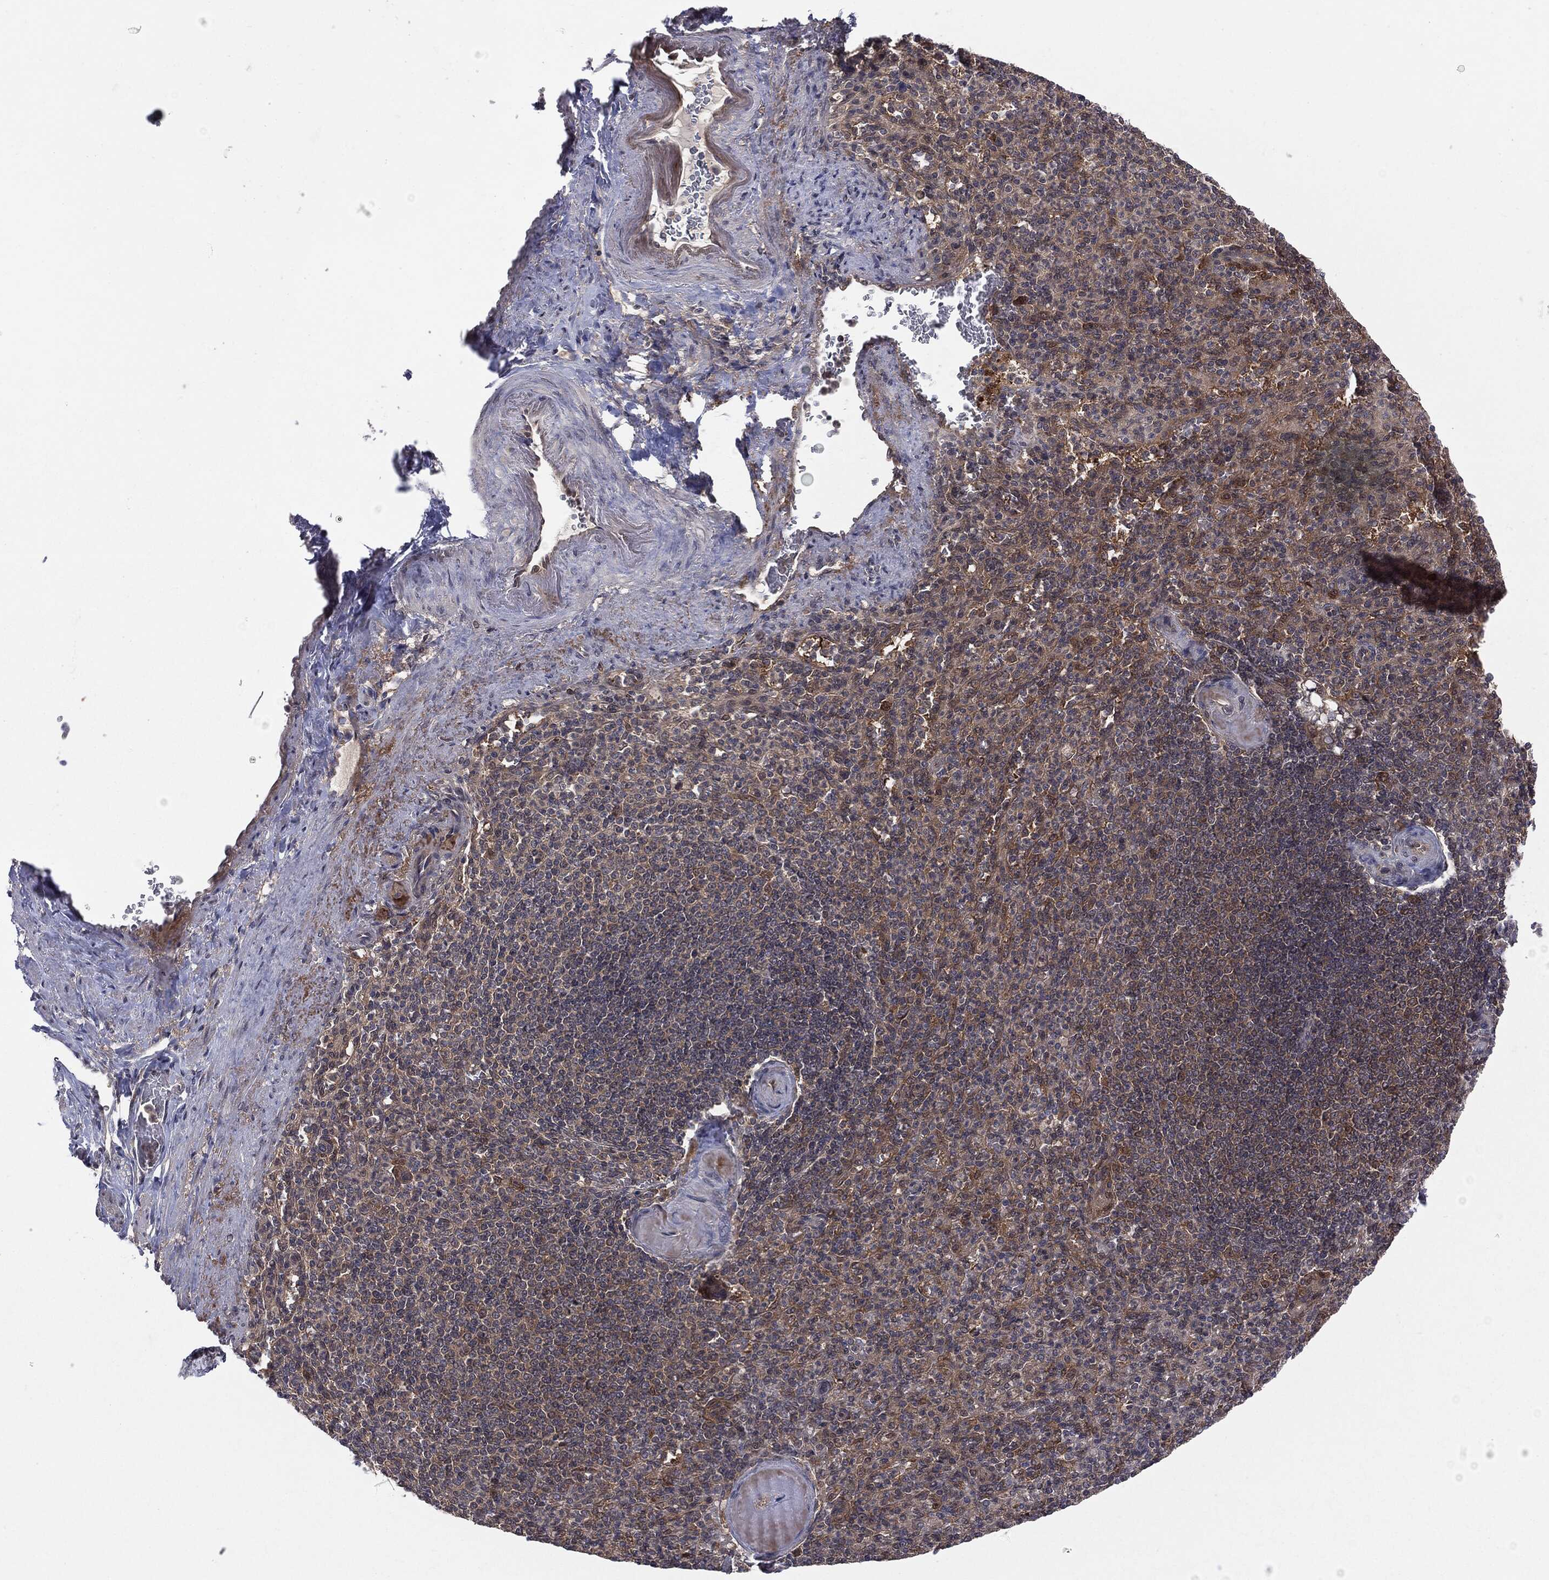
{"staining": {"intensity": "moderate", "quantity": "<25%", "location": "cytoplasmic/membranous"}, "tissue": "spleen", "cell_type": "Cells in red pulp", "image_type": "normal", "snomed": [{"axis": "morphology", "description": "Normal tissue, NOS"}, {"axis": "topography", "description": "Spleen"}], "caption": "DAB immunohistochemical staining of benign human spleen shows moderate cytoplasmic/membranous protein positivity in about <25% of cells in red pulp.", "gene": "KRT7", "patient": {"sex": "female", "age": 74}}